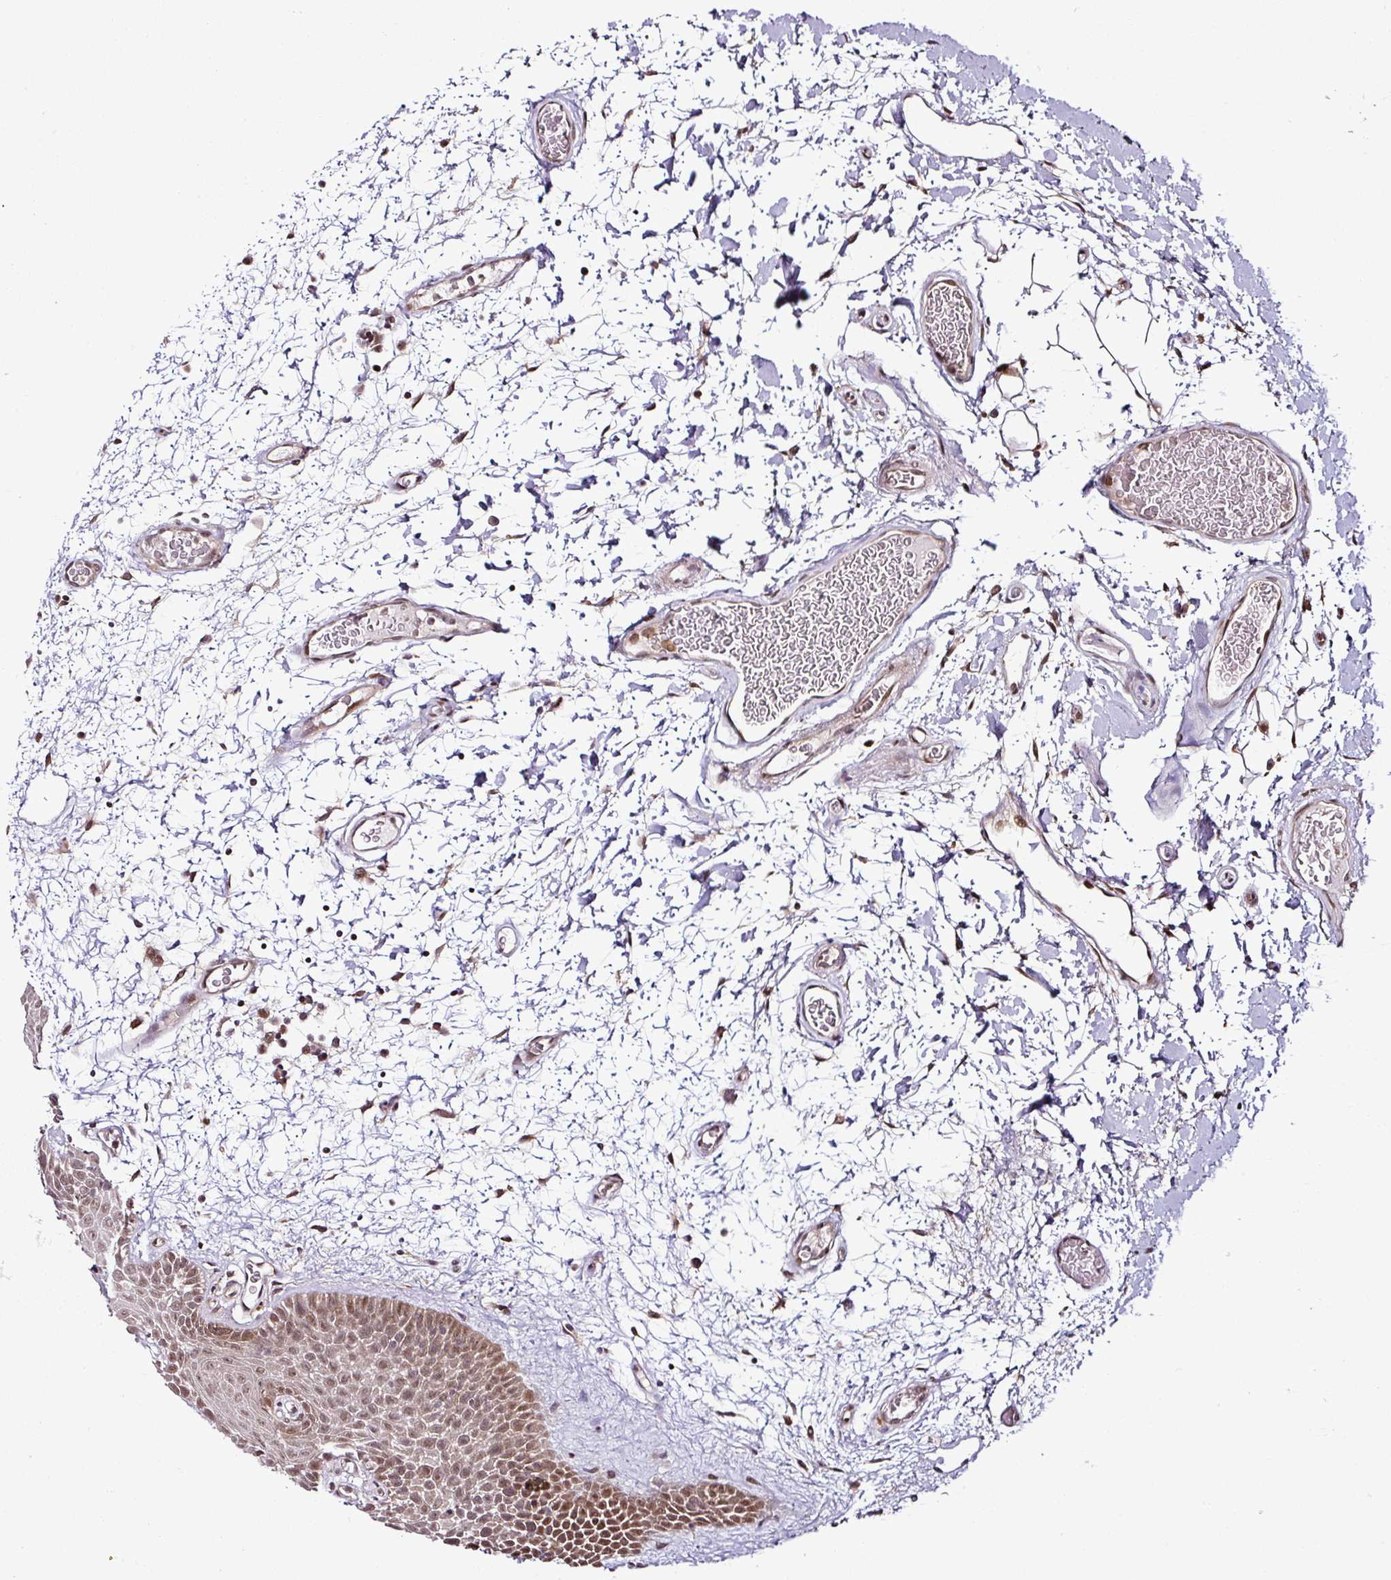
{"staining": {"intensity": "moderate", "quantity": ">75%", "location": "nuclear"}, "tissue": "oral mucosa", "cell_type": "Squamous epithelial cells", "image_type": "normal", "snomed": [{"axis": "morphology", "description": "Normal tissue, NOS"}, {"axis": "morphology", "description": "Squamous cell carcinoma, NOS"}, {"axis": "topography", "description": "Oral tissue"}, {"axis": "topography", "description": "Tounge, NOS"}, {"axis": "topography", "description": "Head-Neck"}], "caption": "High-magnification brightfield microscopy of normal oral mucosa stained with DAB (3,3'-diaminobenzidine) (brown) and counterstained with hematoxylin (blue). squamous epithelial cells exhibit moderate nuclear expression is present in approximately>75% of cells. The protein is shown in brown color, while the nuclei are stained blue.", "gene": "COPRS", "patient": {"sex": "male", "age": 76}}